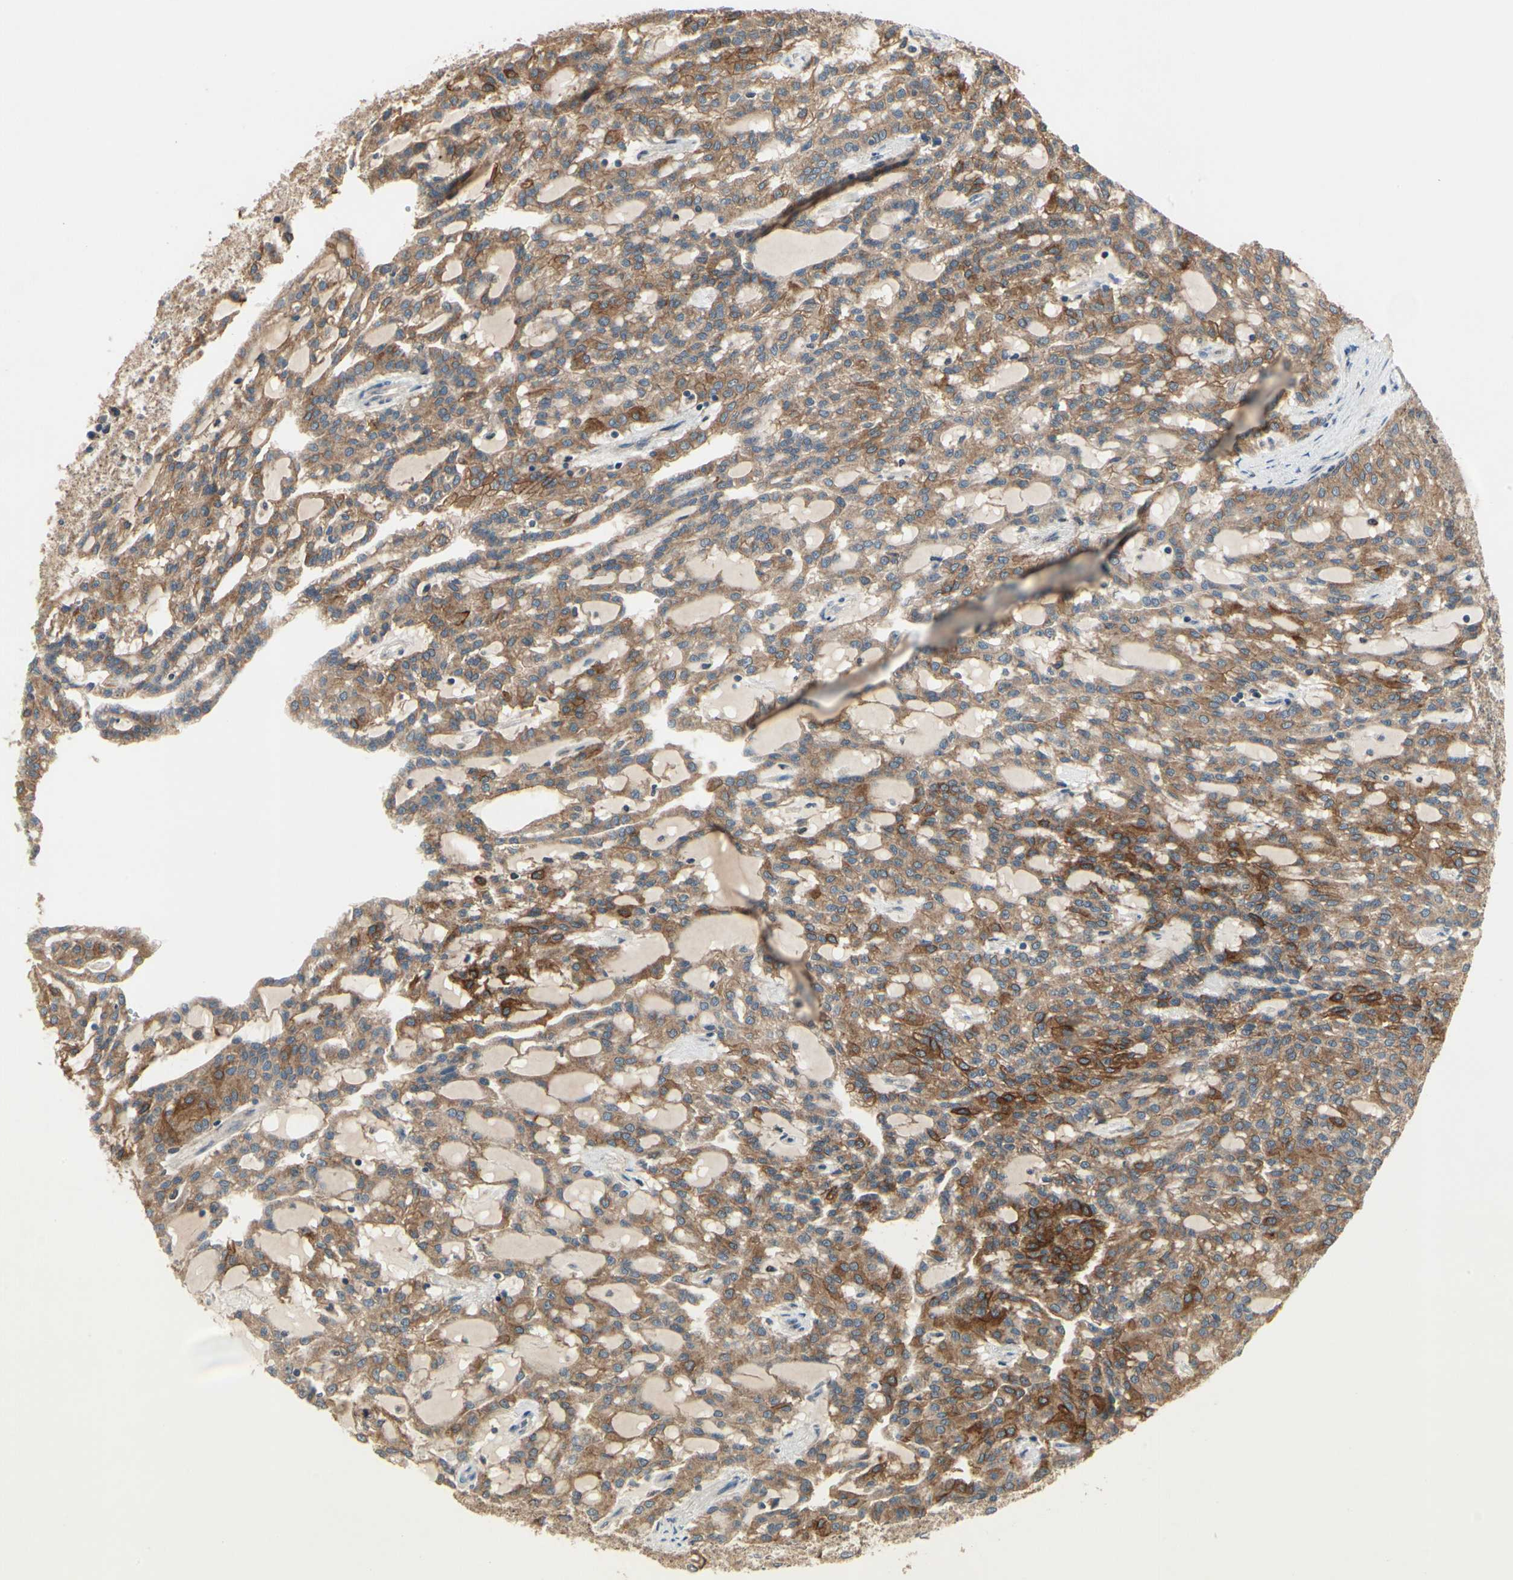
{"staining": {"intensity": "strong", "quantity": ">75%", "location": "cytoplasmic/membranous"}, "tissue": "renal cancer", "cell_type": "Tumor cells", "image_type": "cancer", "snomed": [{"axis": "morphology", "description": "Adenocarcinoma, NOS"}, {"axis": "topography", "description": "Kidney"}], "caption": "Renal adenocarcinoma stained with a protein marker displays strong staining in tumor cells.", "gene": "CGREF1", "patient": {"sex": "male", "age": 63}}